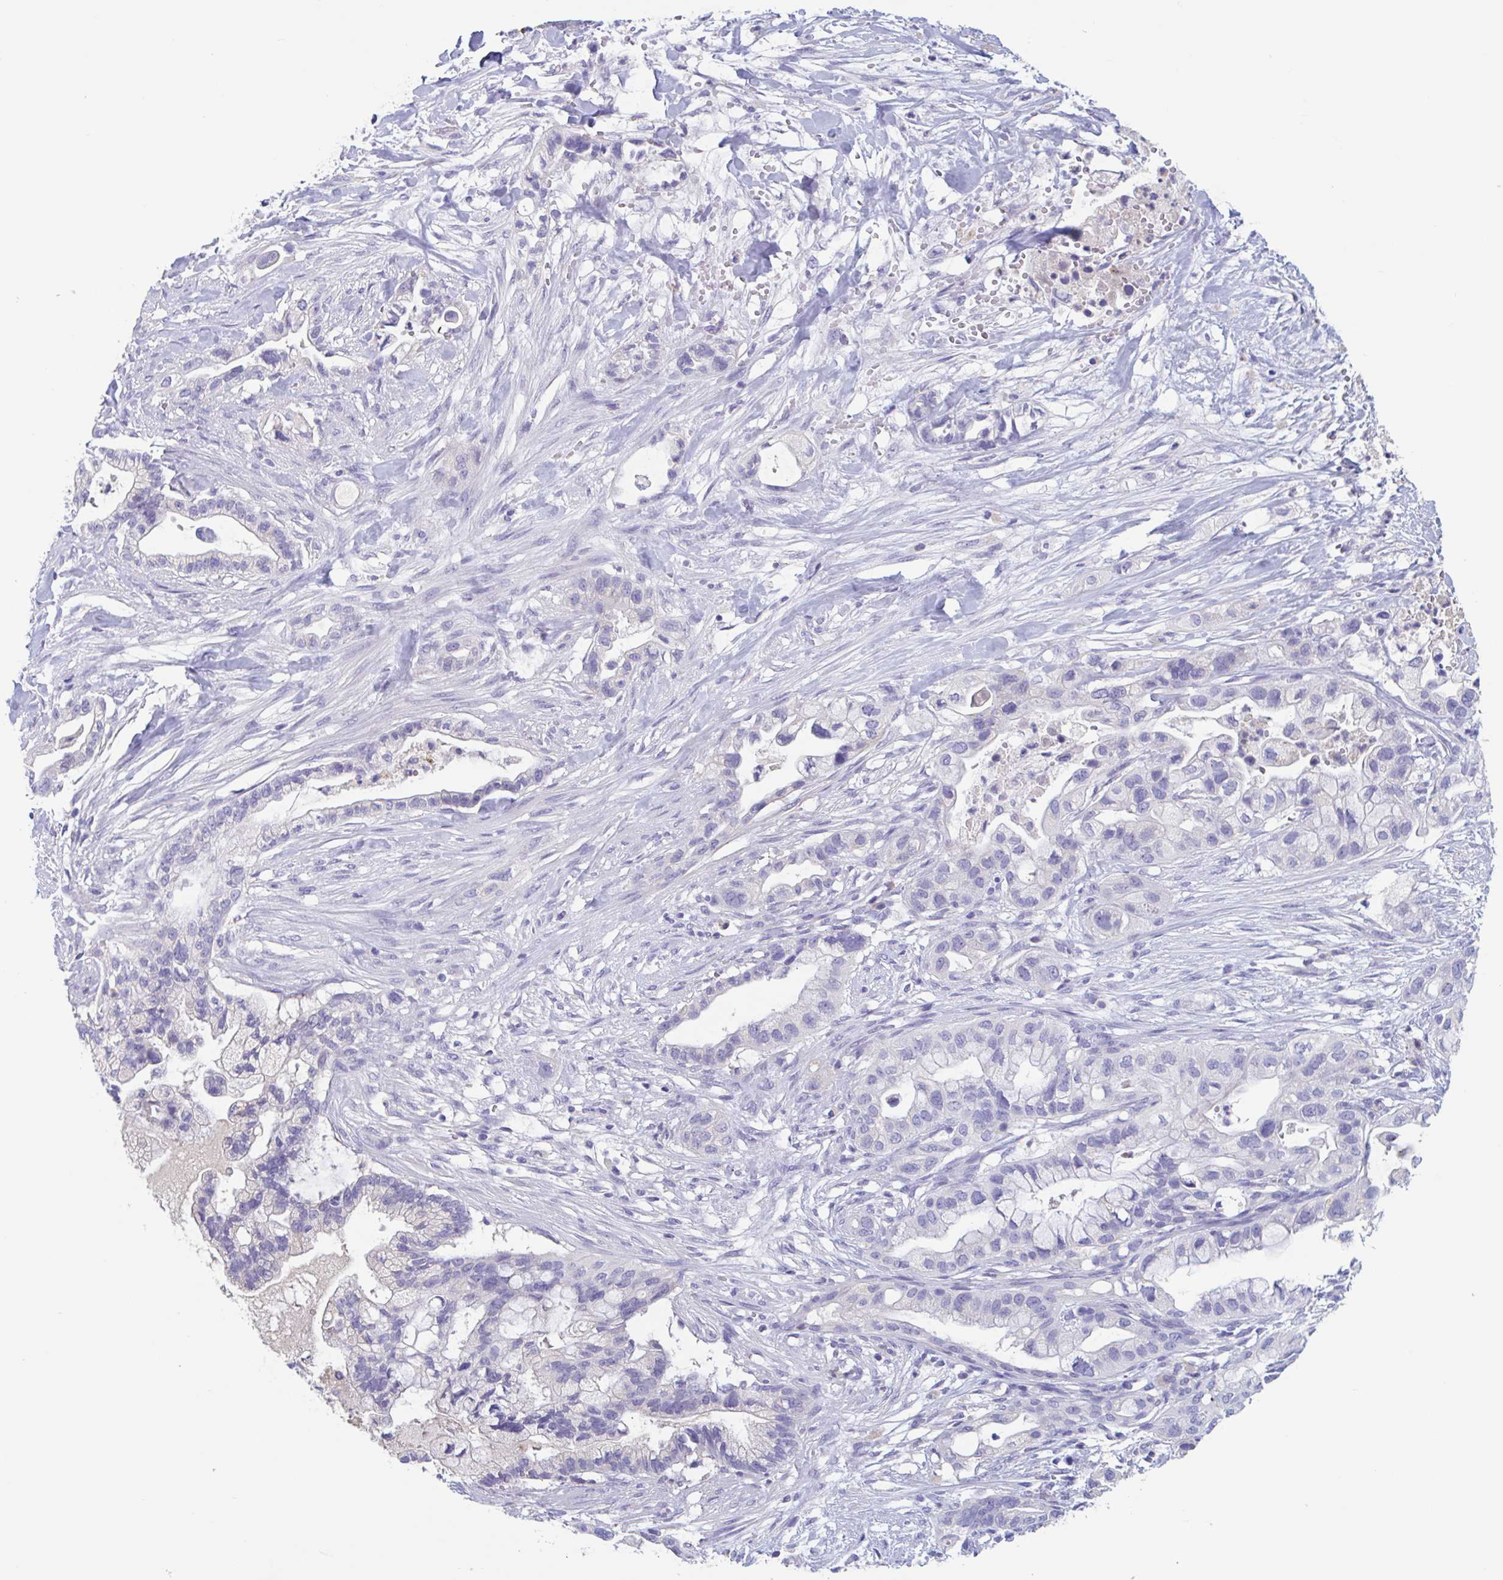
{"staining": {"intensity": "negative", "quantity": "none", "location": "none"}, "tissue": "pancreatic cancer", "cell_type": "Tumor cells", "image_type": "cancer", "snomed": [{"axis": "morphology", "description": "Adenocarcinoma, NOS"}, {"axis": "topography", "description": "Pancreas"}], "caption": "Immunohistochemistry photomicrograph of pancreatic cancer (adenocarcinoma) stained for a protein (brown), which displays no expression in tumor cells.", "gene": "ZNHIT2", "patient": {"sex": "male", "age": 44}}